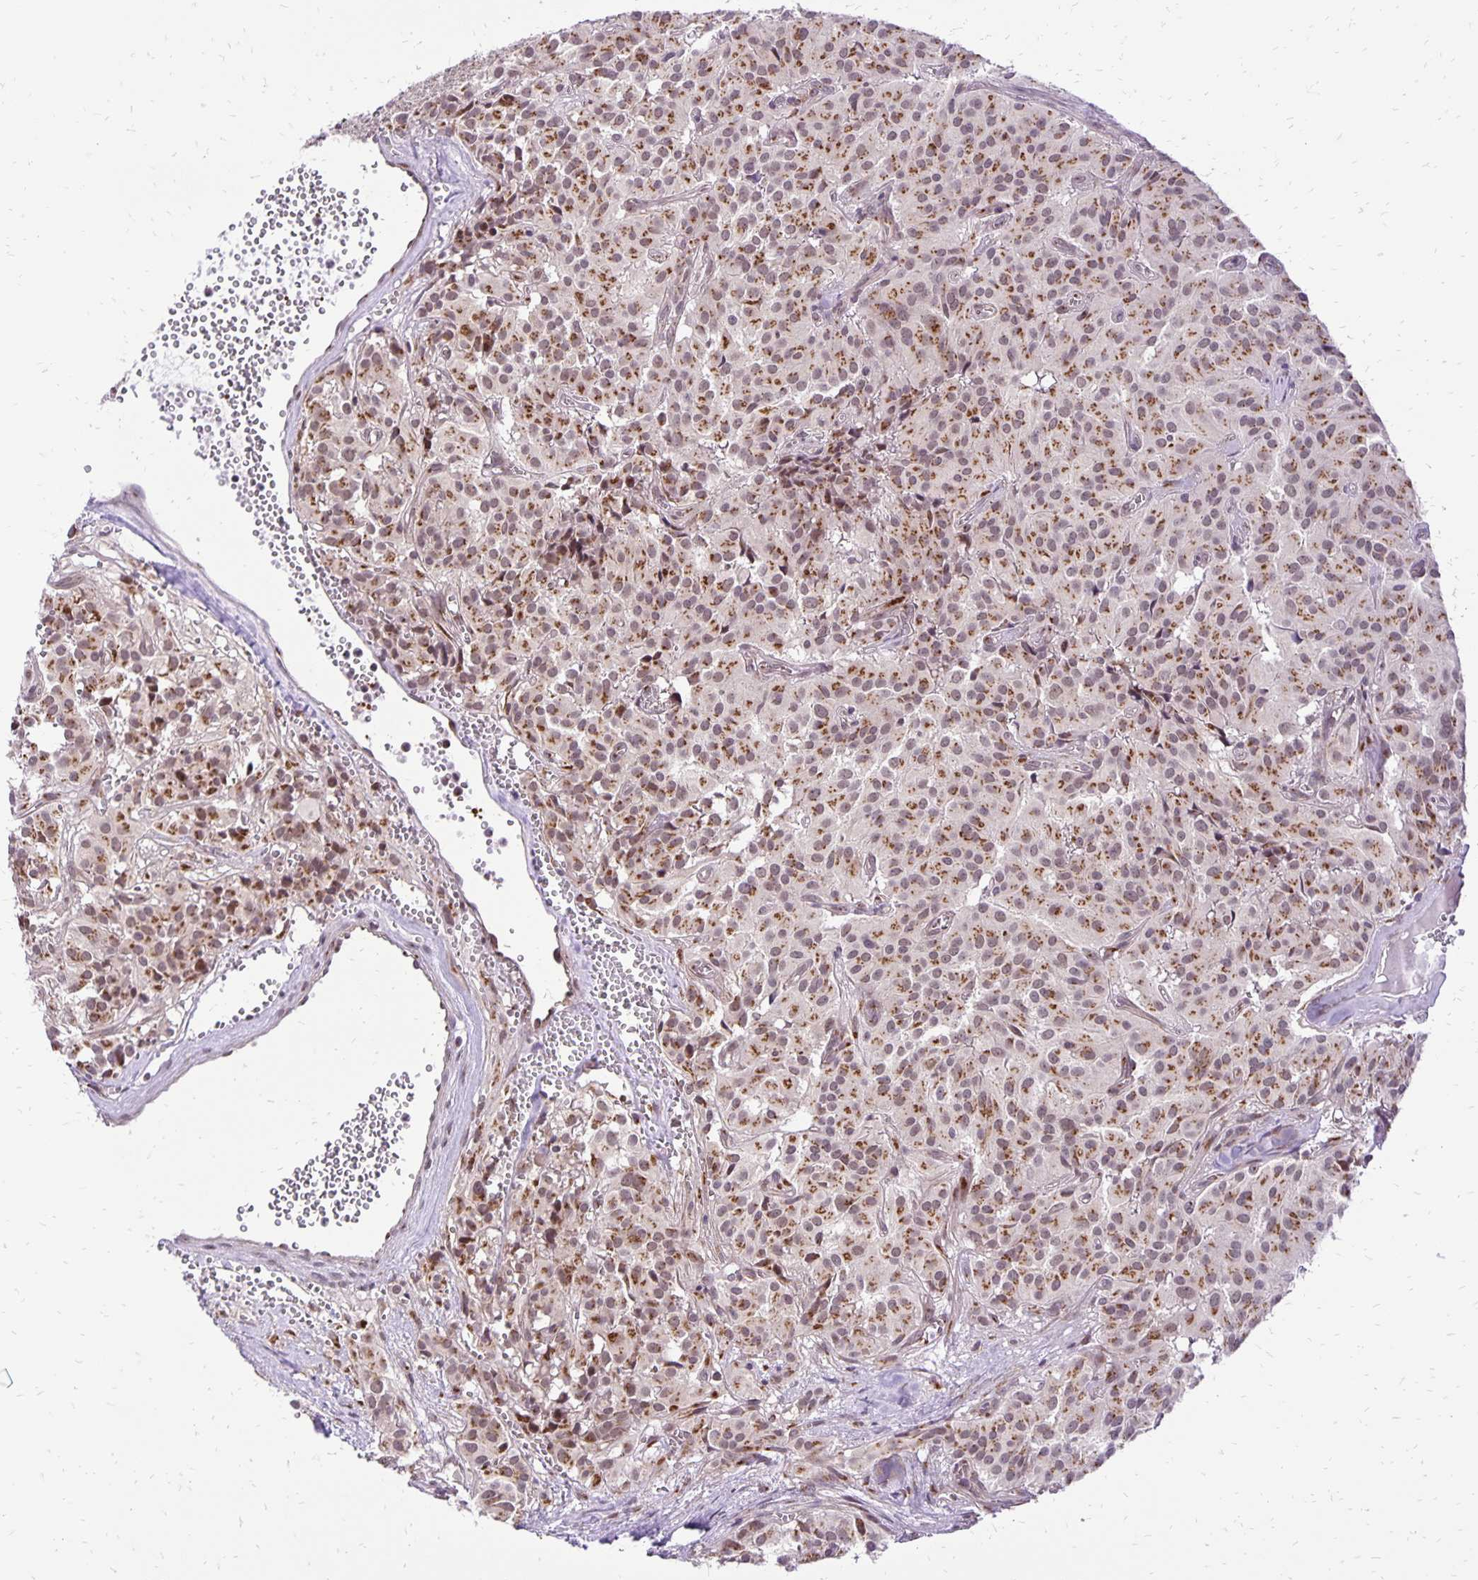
{"staining": {"intensity": "moderate", "quantity": ">75%", "location": "cytoplasmic/membranous"}, "tissue": "glioma", "cell_type": "Tumor cells", "image_type": "cancer", "snomed": [{"axis": "morphology", "description": "Glioma, malignant, Low grade"}, {"axis": "topography", "description": "Brain"}], "caption": "This is a micrograph of immunohistochemistry staining of malignant glioma (low-grade), which shows moderate positivity in the cytoplasmic/membranous of tumor cells.", "gene": "GOLGA5", "patient": {"sex": "male", "age": 42}}